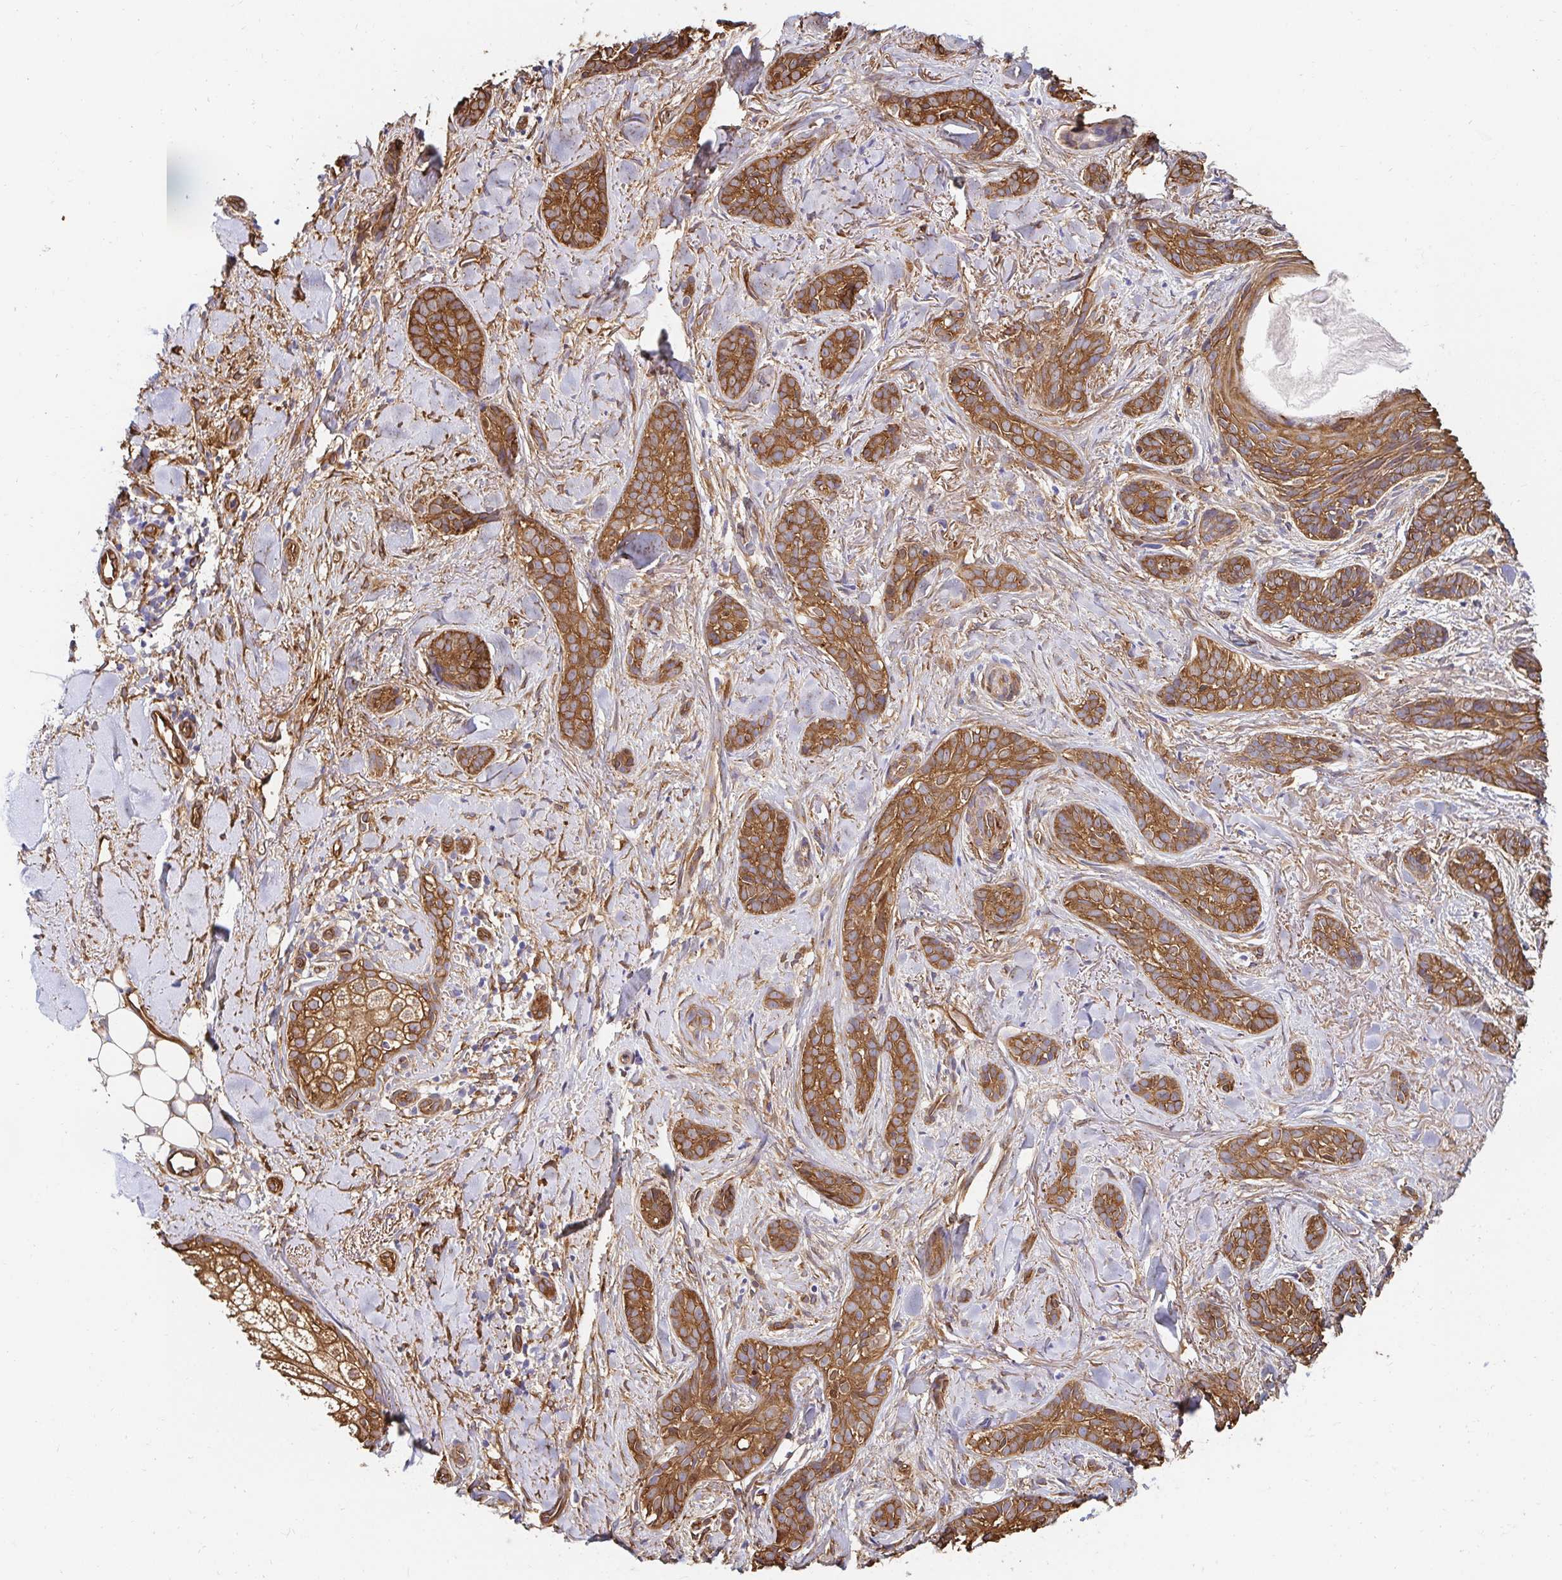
{"staining": {"intensity": "moderate", "quantity": ">75%", "location": "cytoplasmic/membranous"}, "tissue": "skin cancer", "cell_type": "Tumor cells", "image_type": "cancer", "snomed": [{"axis": "morphology", "description": "Basal cell carcinoma"}, {"axis": "morphology", "description": "BCC, high aggressive"}, {"axis": "topography", "description": "Skin"}], "caption": "Protein analysis of basal cell carcinoma (skin) tissue reveals moderate cytoplasmic/membranous expression in about >75% of tumor cells.", "gene": "CTTN", "patient": {"sex": "female", "age": 79}}